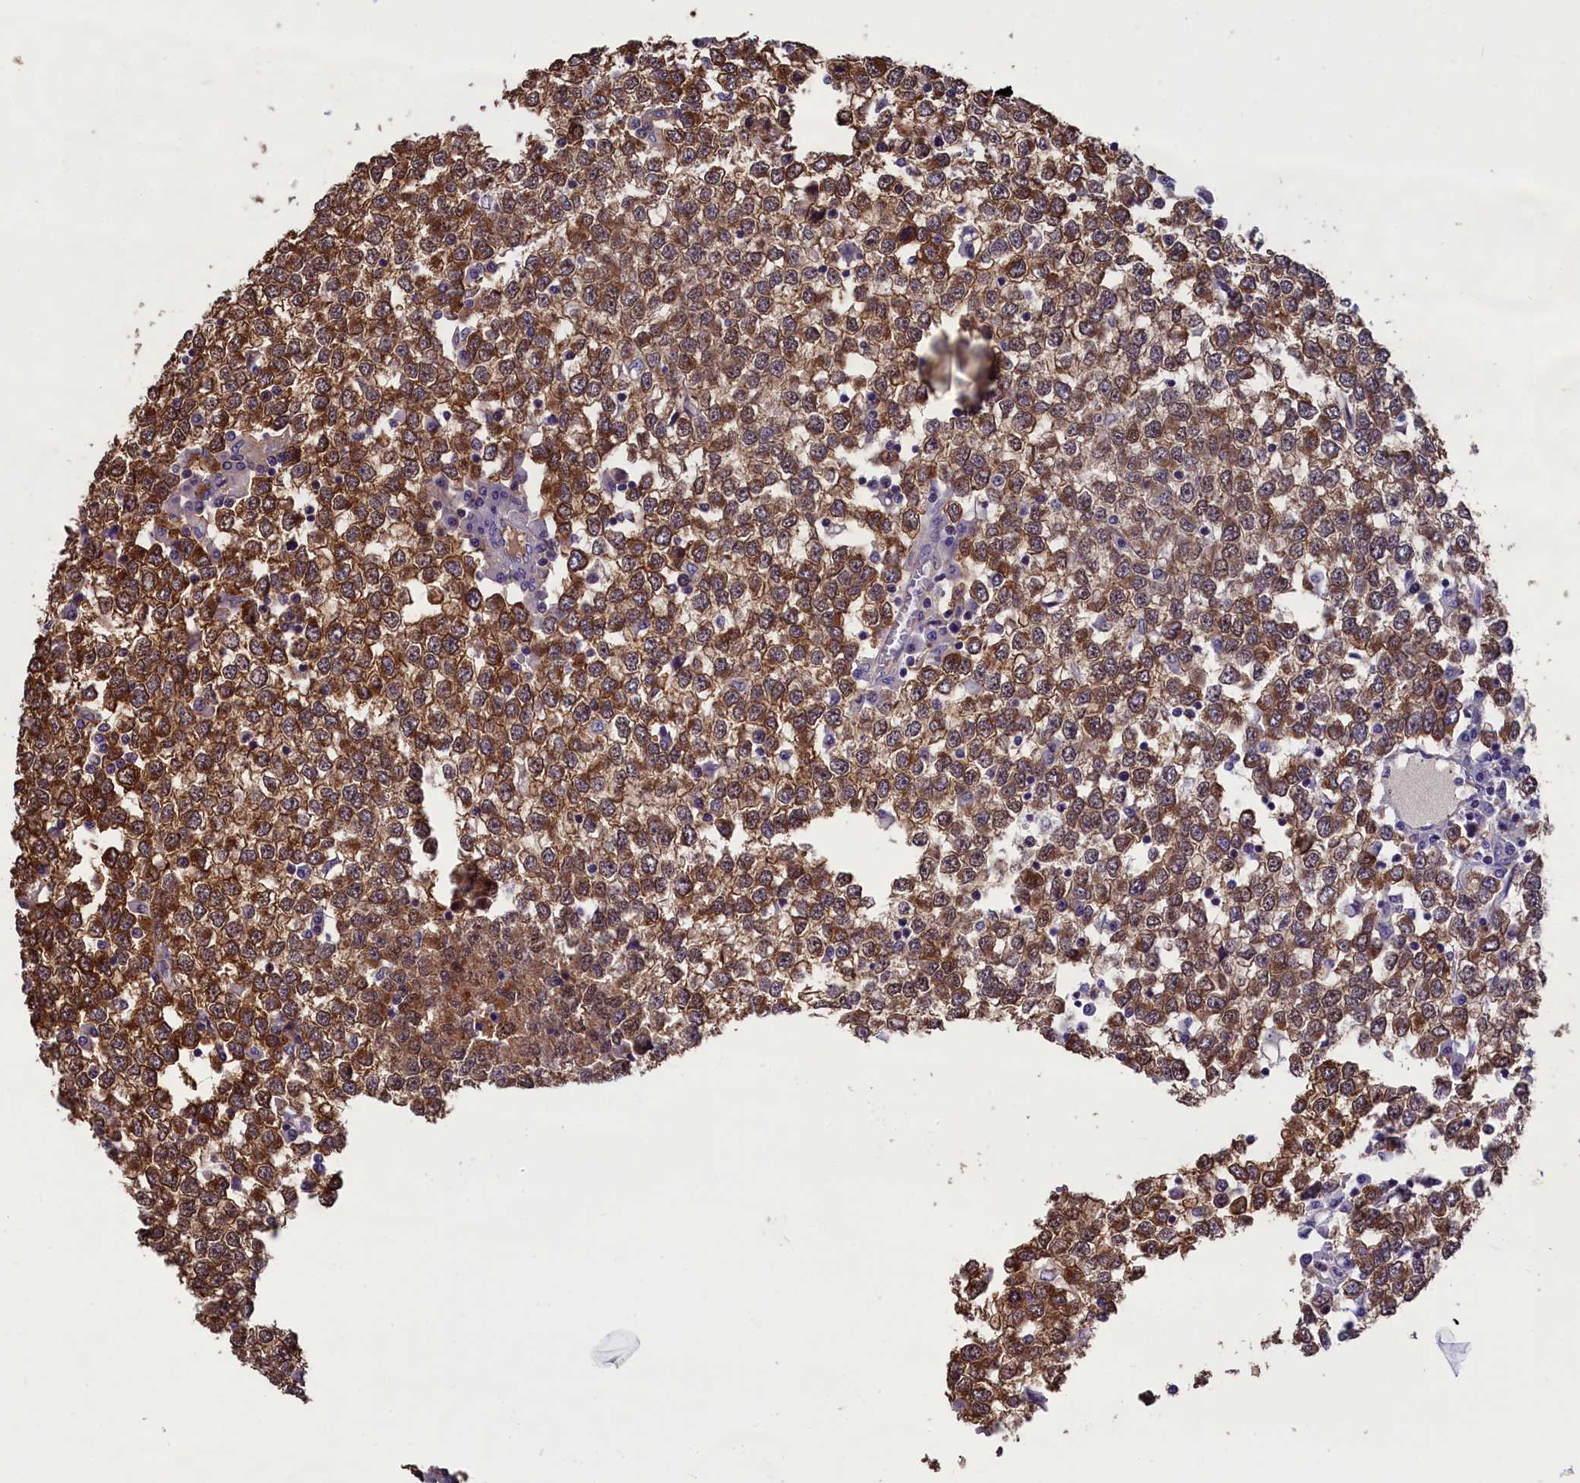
{"staining": {"intensity": "strong", "quantity": ">75%", "location": "cytoplasmic/membranous"}, "tissue": "testis cancer", "cell_type": "Tumor cells", "image_type": "cancer", "snomed": [{"axis": "morphology", "description": "Seminoma, NOS"}, {"axis": "topography", "description": "Testis"}], "caption": "This histopathology image demonstrates IHC staining of human testis seminoma, with high strong cytoplasmic/membranous staining in about >75% of tumor cells.", "gene": "ABCC8", "patient": {"sex": "male", "age": 65}}